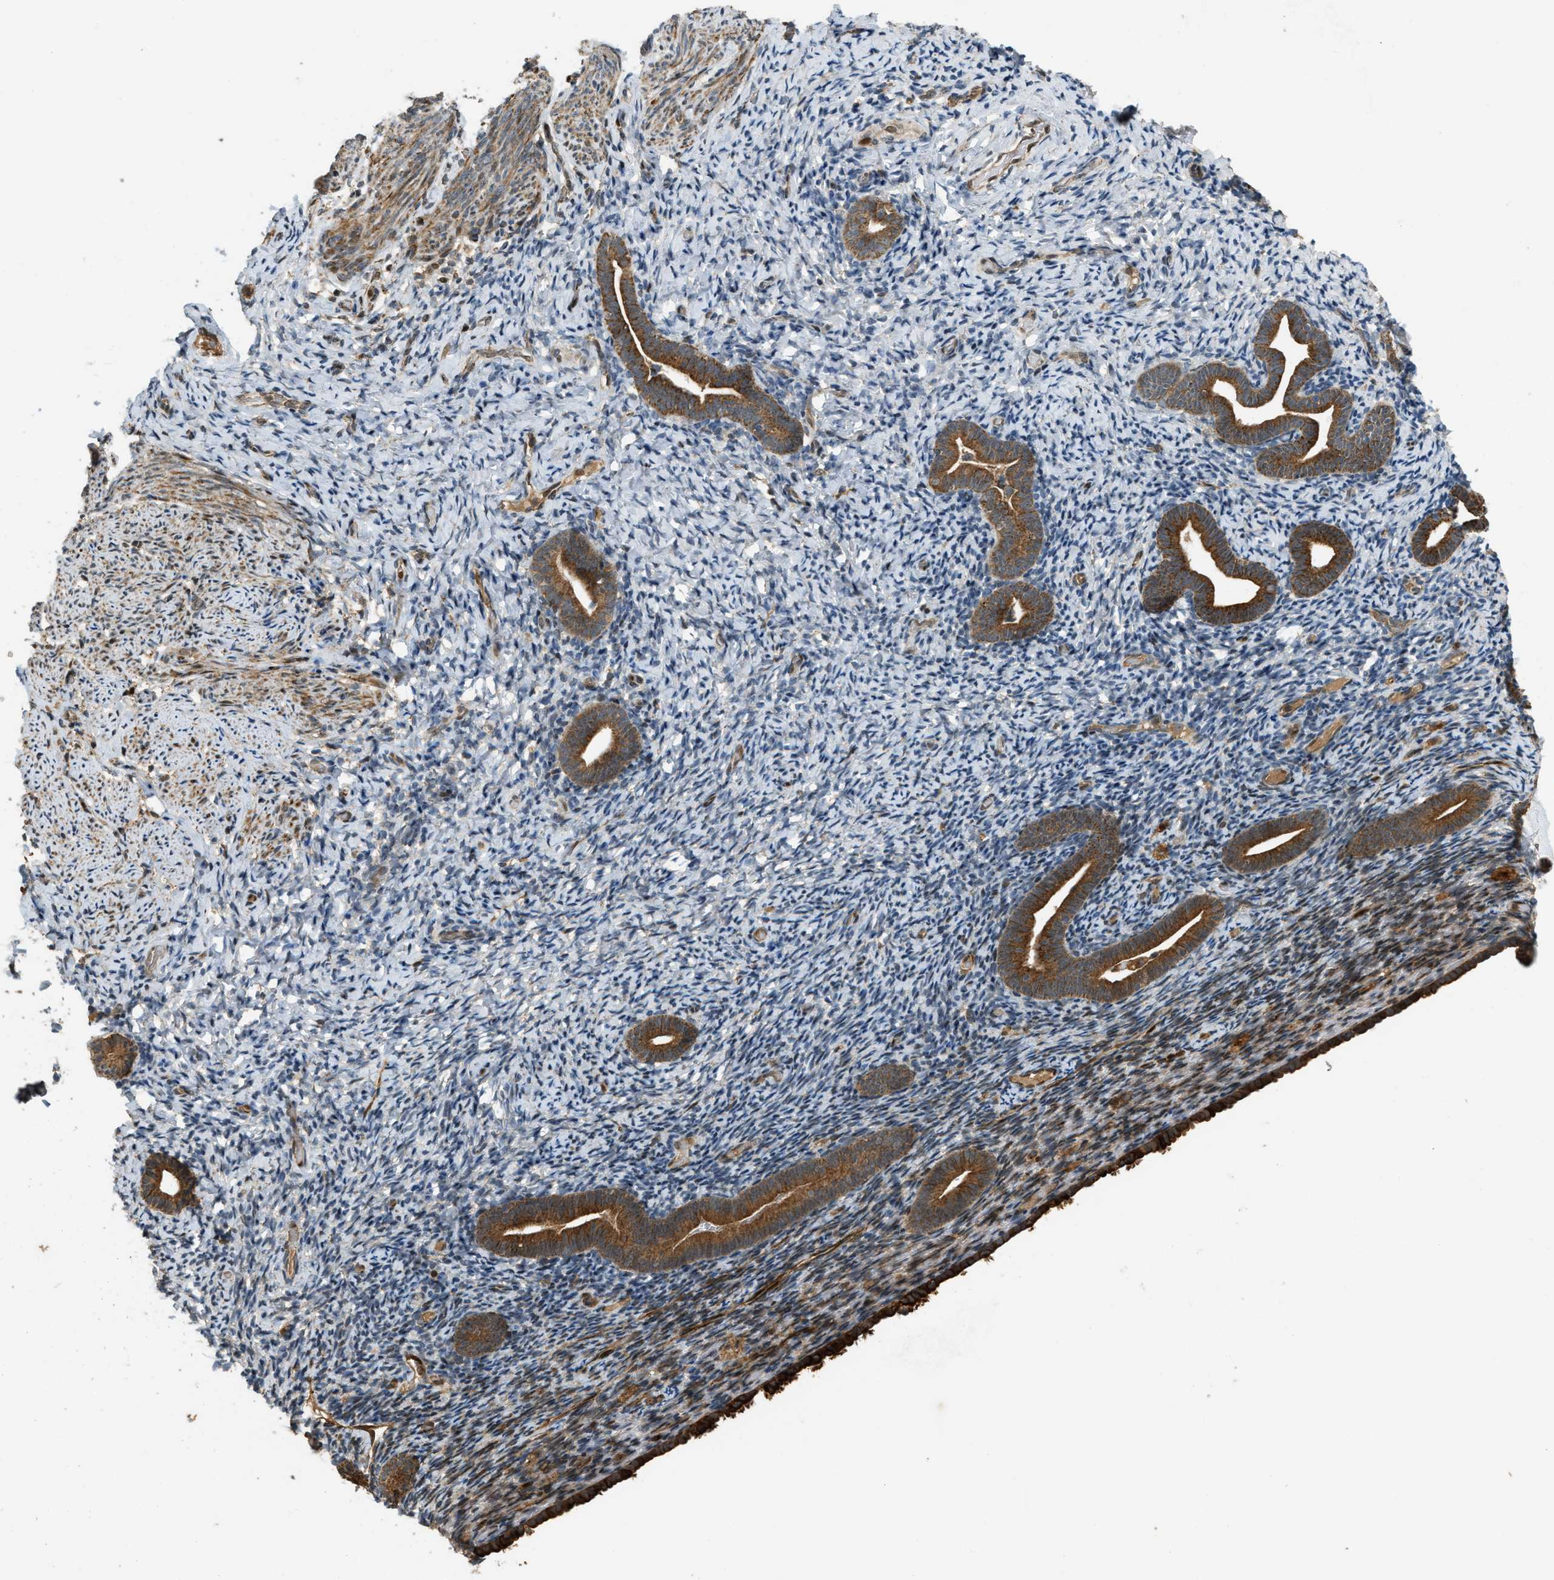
{"staining": {"intensity": "negative", "quantity": "none", "location": "none"}, "tissue": "endometrium", "cell_type": "Cells in endometrial stroma", "image_type": "normal", "snomed": [{"axis": "morphology", "description": "Normal tissue, NOS"}, {"axis": "topography", "description": "Endometrium"}], "caption": "DAB immunohistochemical staining of unremarkable human endometrium shows no significant expression in cells in endometrial stroma.", "gene": "TRAPPC14", "patient": {"sex": "female", "age": 51}}